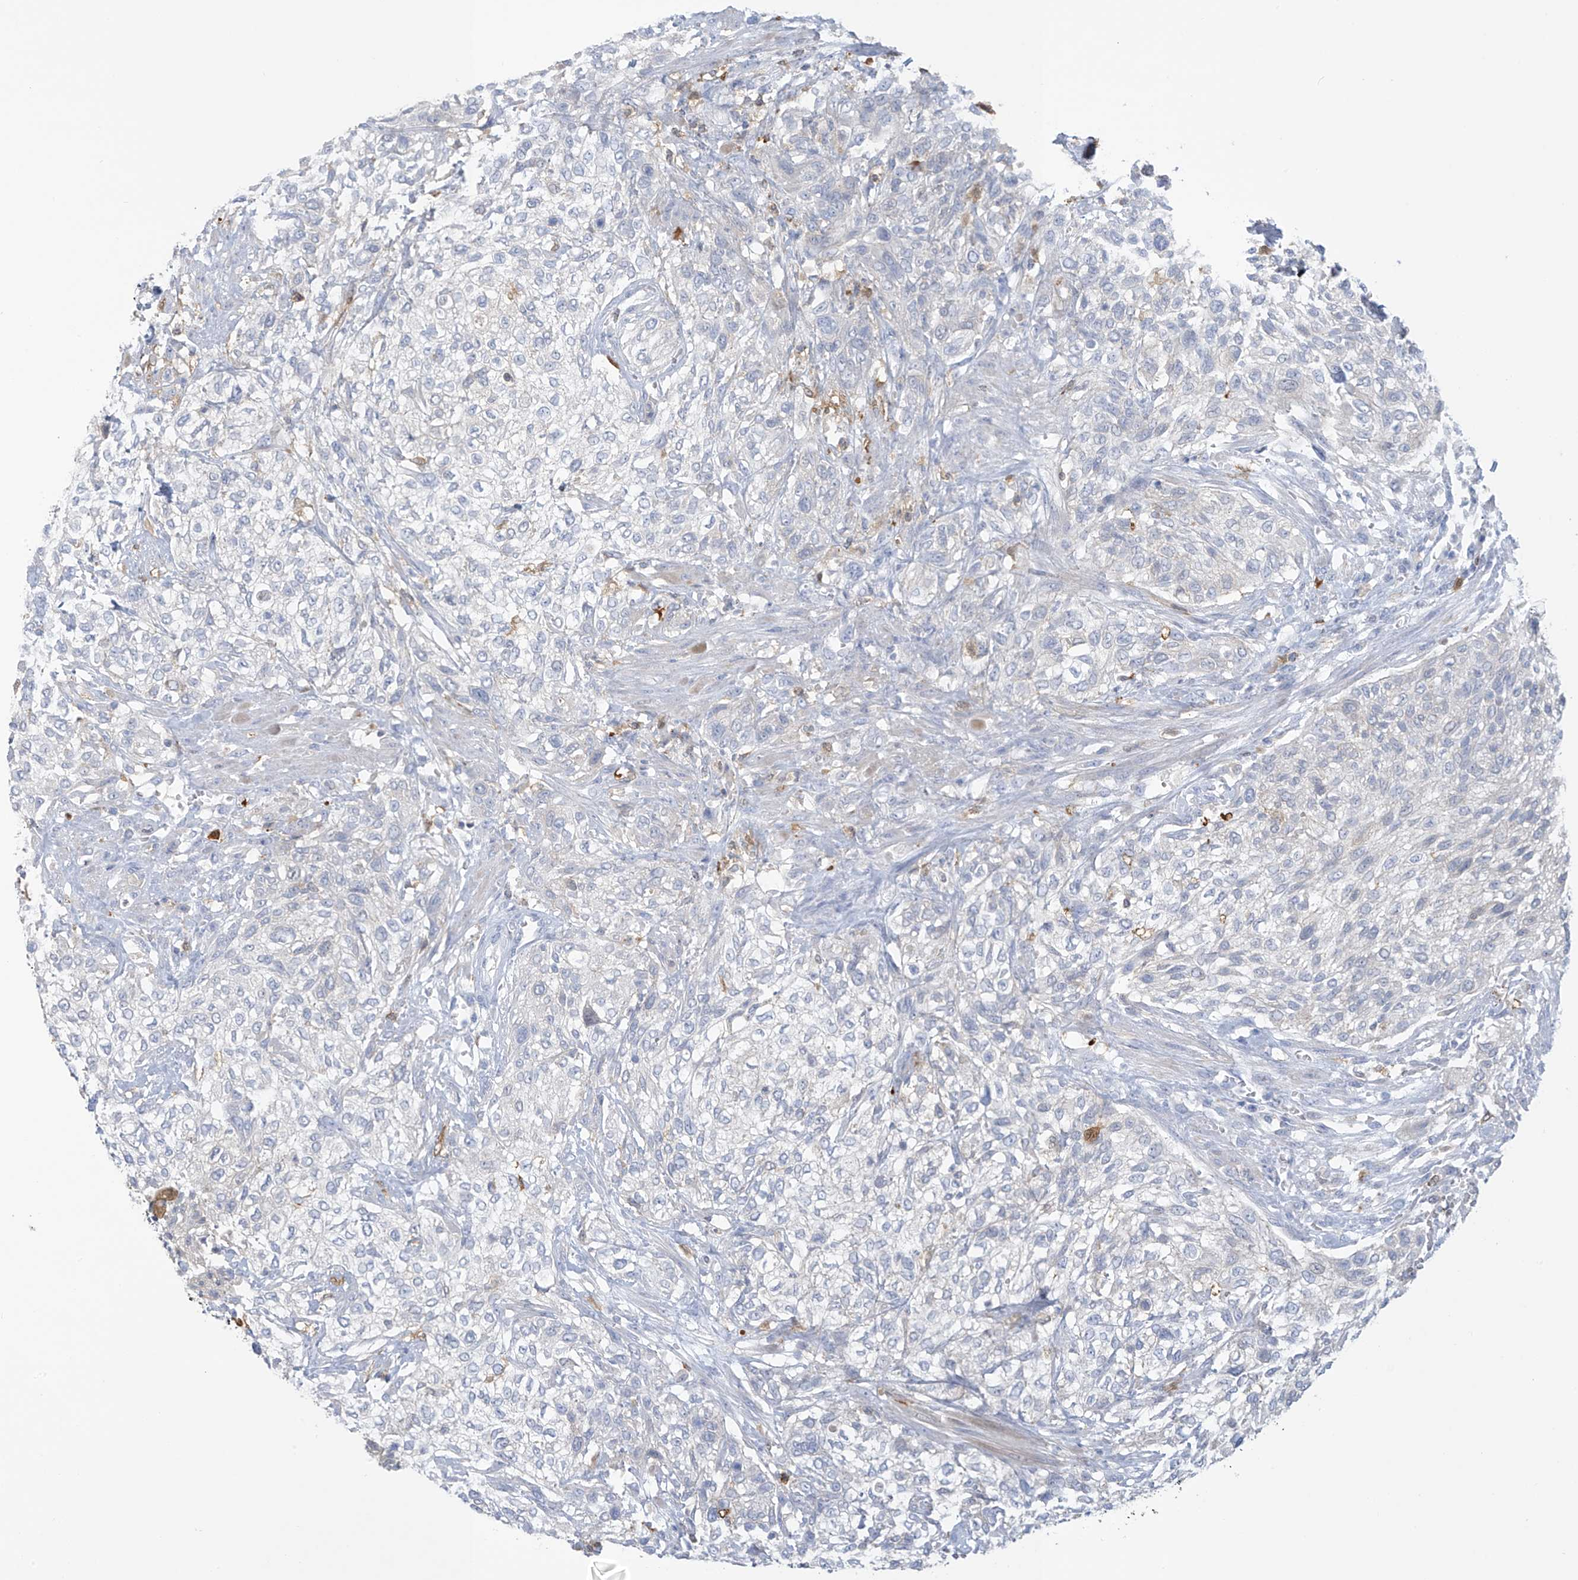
{"staining": {"intensity": "negative", "quantity": "none", "location": "none"}, "tissue": "urothelial cancer", "cell_type": "Tumor cells", "image_type": "cancer", "snomed": [{"axis": "morphology", "description": "Urothelial carcinoma, High grade"}, {"axis": "topography", "description": "Urinary bladder"}], "caption": "Image shows no protein expression in tumor cells of urothelial carcinoma (high-grade) tissue. Nuclei are stained in blue.", "gene": "TRMT2B", "patient": {"sex": "male", "age": 35}}